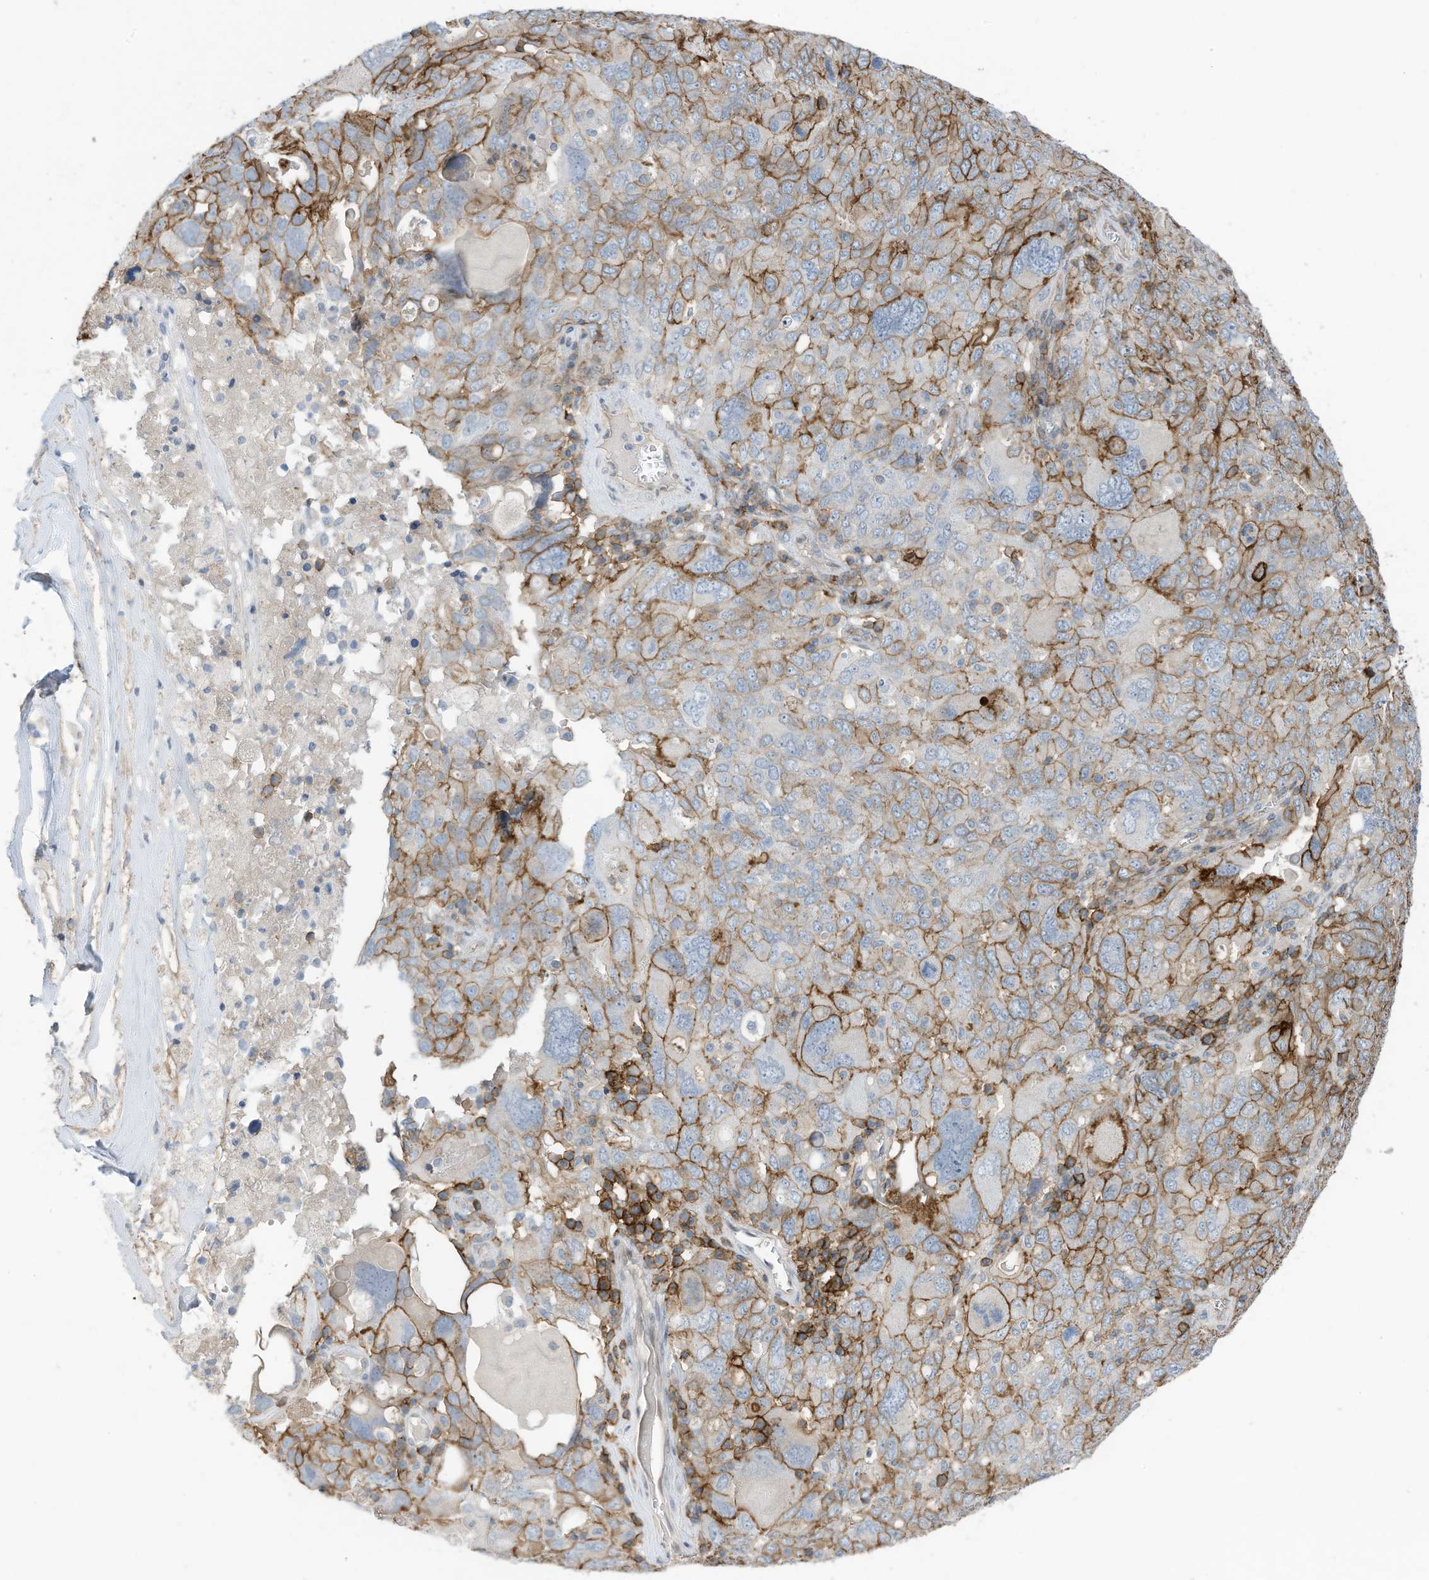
{"staining": {"intensity": "strong", "quantity": "25%-75%", "location": "cytoplasmic/membranous"}, "tissue": "ovarian cancer", "cell_type": "Tumor cells", "image_type": "cancer", "snomed": [{"axis": "morphology", "description": "Carcinoma, endometroid"}, {"axis": "topography", "description": "Ovary"}], "caption": "DAB immunohistochemical staining of ovarian cancer (endometroid carcinoma) exhibits strong cytoplasmic/membranous protein positivity in about 25%-75% of tumor cells.", "gene": "SLC1A5", "patient": {"sex": "female", "age": 62}}